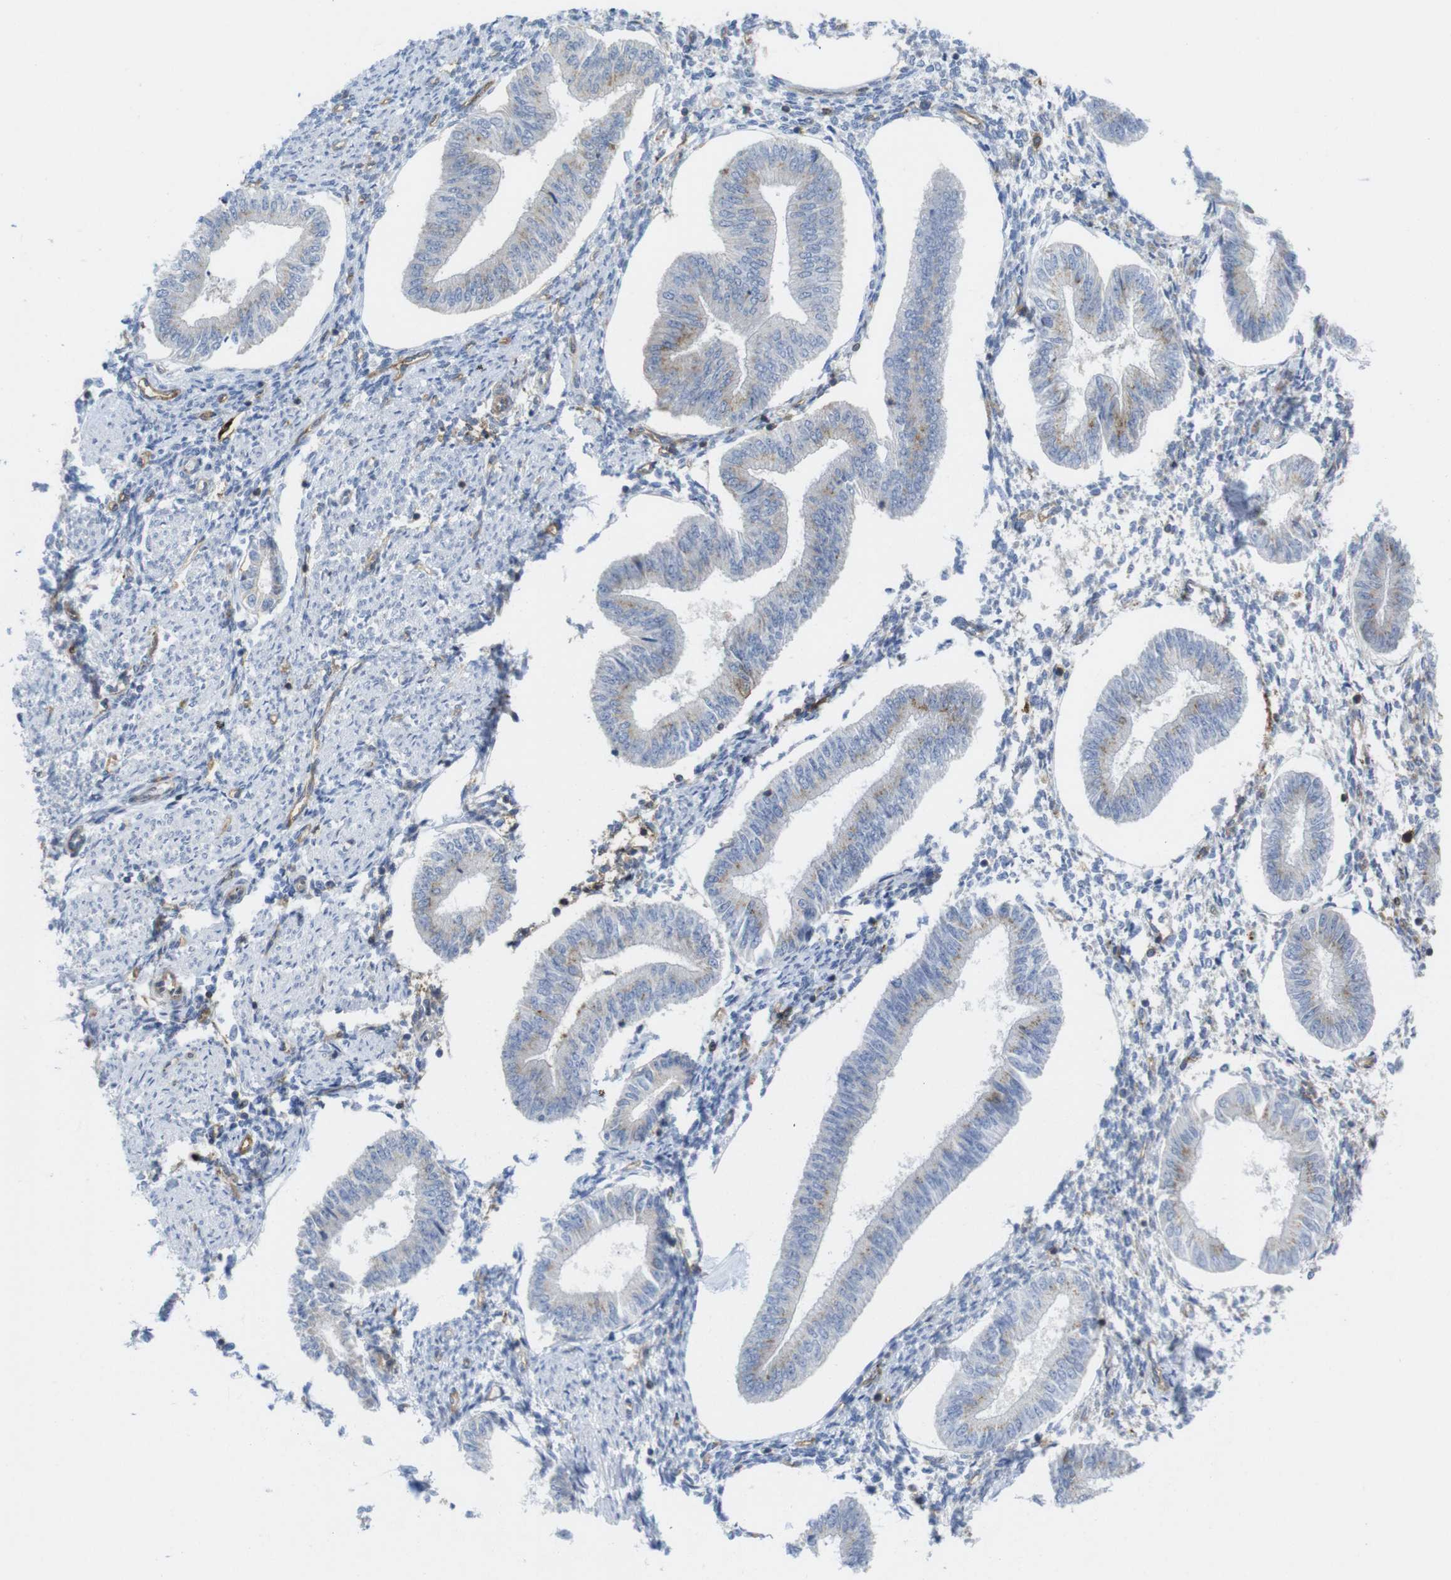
{"staining": {"intensity": "weak", "quantity": "<25%", "location": "cytoplasmic/membranous"}, "tissue": "endometrium", "cell_type": "Cells in endometrial stroma", "image_type": "normal", "snomed": [{"axis": "morphology", "description": "Normal tissue, NOS"}, {"axis": "topography", "description": "Endometrium"}], "caption": "Endometrium was stained to show a protein in brown. There is no significant positivity in cells in endometrial stroma. (Brightfield microscopy of DAB immunohistochemistry at high magnification).", "gene": "CCR6", "patient": {"sex": "female", "age": 50}}